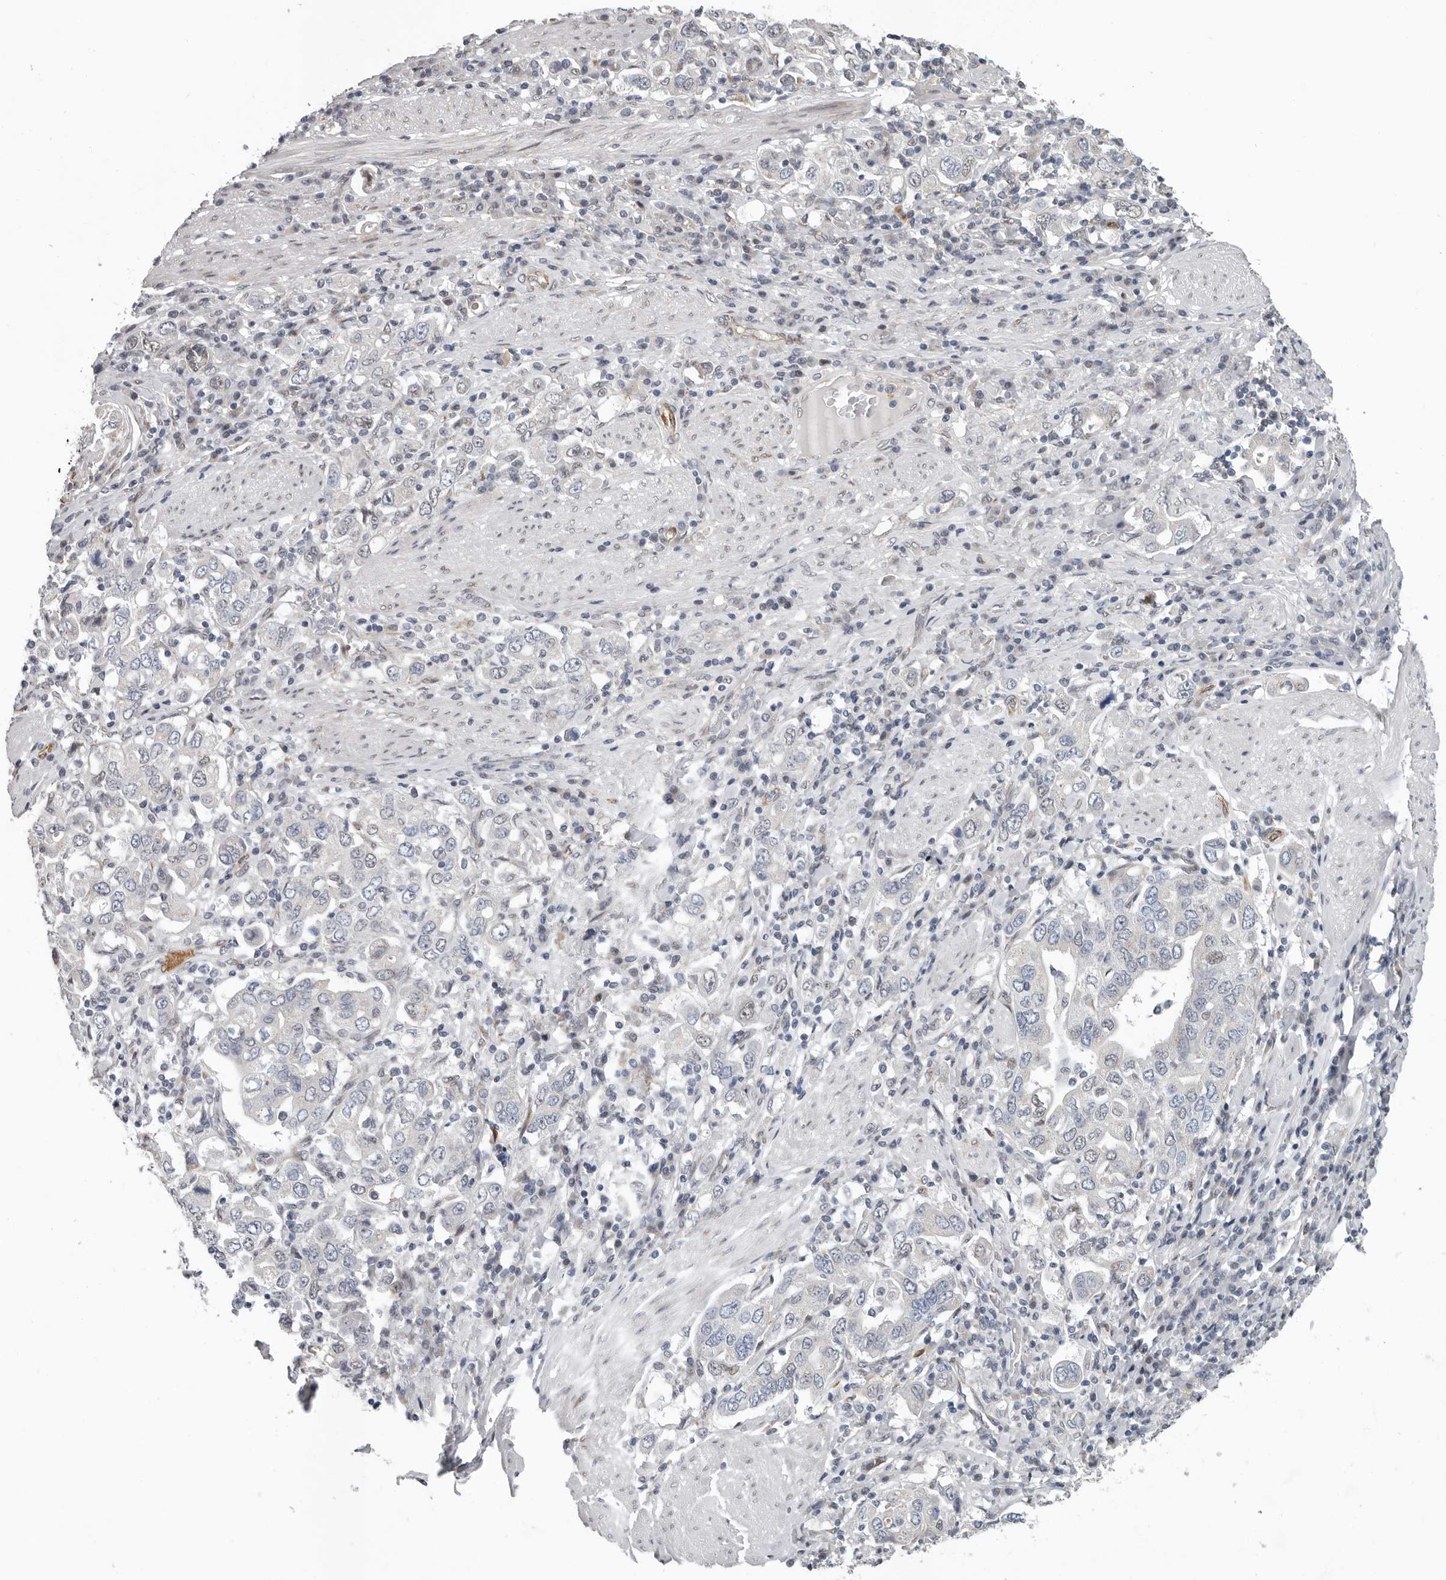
{"staining": {"intensity": "negative", "quantity": "none", "location": "none"}, "tissue": "stomach cancer", "cell_type": "Tumor cells", "image_type": "cancer", "snomed": [{"axis": "morphology", "description": "Adenocarcinoma, NOS"}, {"axis": "topography", "description": "Stomach, upper"}], "caption": "This photomicrograph is of stomach cancer (adenocarcinoma) stained with IHC to label a protein in brown with the nuclei are counter-stained blue. There is no expression in tumor cells.", "gene": "RALGPS2", "patient": {"sex": "male", "age": 62}}